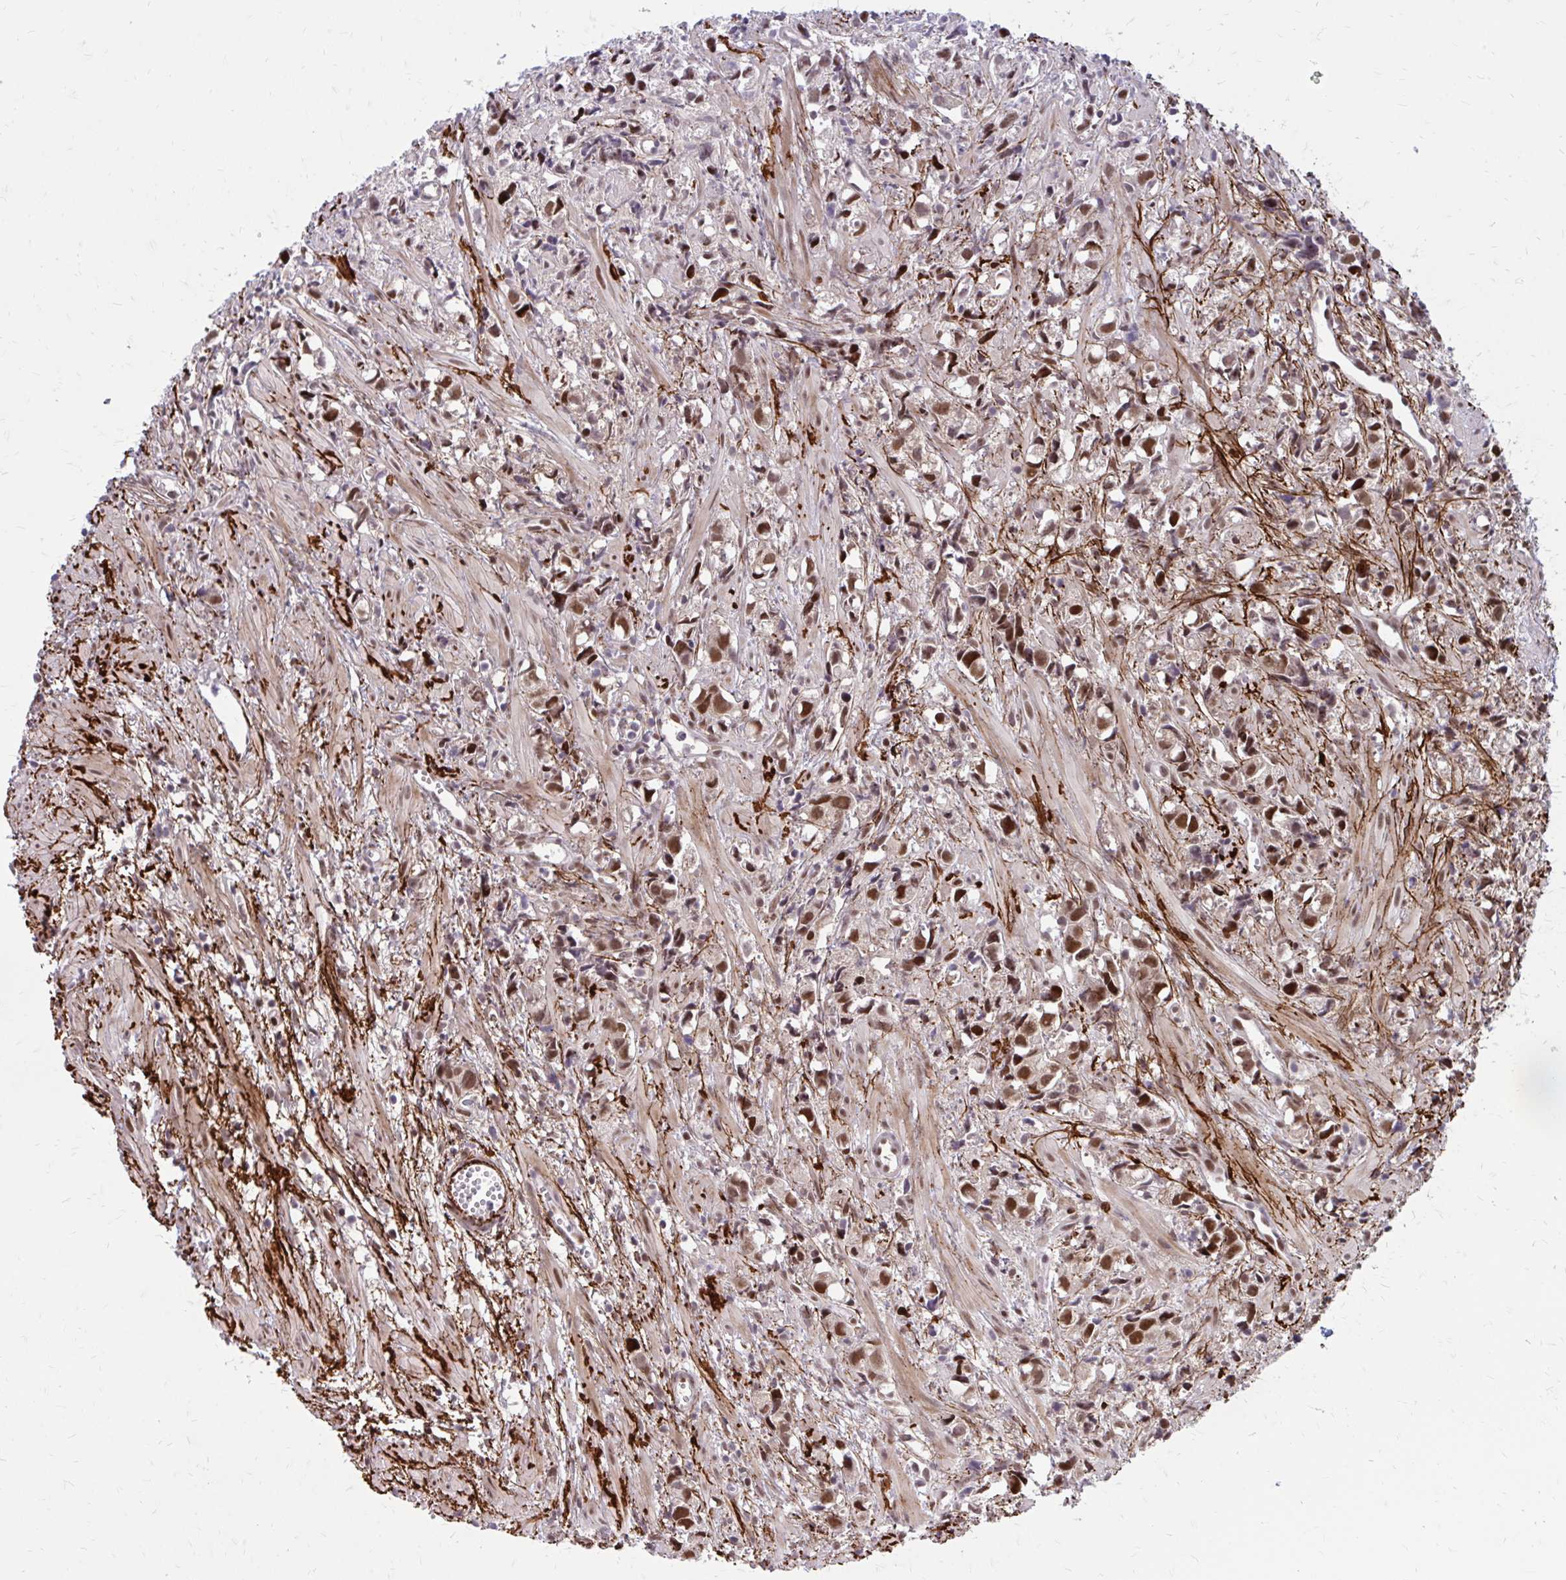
{"staining": {"intensity": "moderate", "quantity": ">75%", "location": "nuclear"}, "tissue": "prostate cancer", "cell_type": "Tumor cells", "image_type": "cancer", "snomed": [{"axis": "morphology", "description": "Adenocarcinoma, High grade"}, {"axis": "topography", "description": "Prostate"}], "caption": "There is medium levels of moderate nuclear staining in tumor cells of prostate cancer (adenocarcinoma (high-grade)), as demonstrated by immunohistochemical staining (brown color).", "gene": "PSME4", "patient": {"sex": "male", "age": 58}}